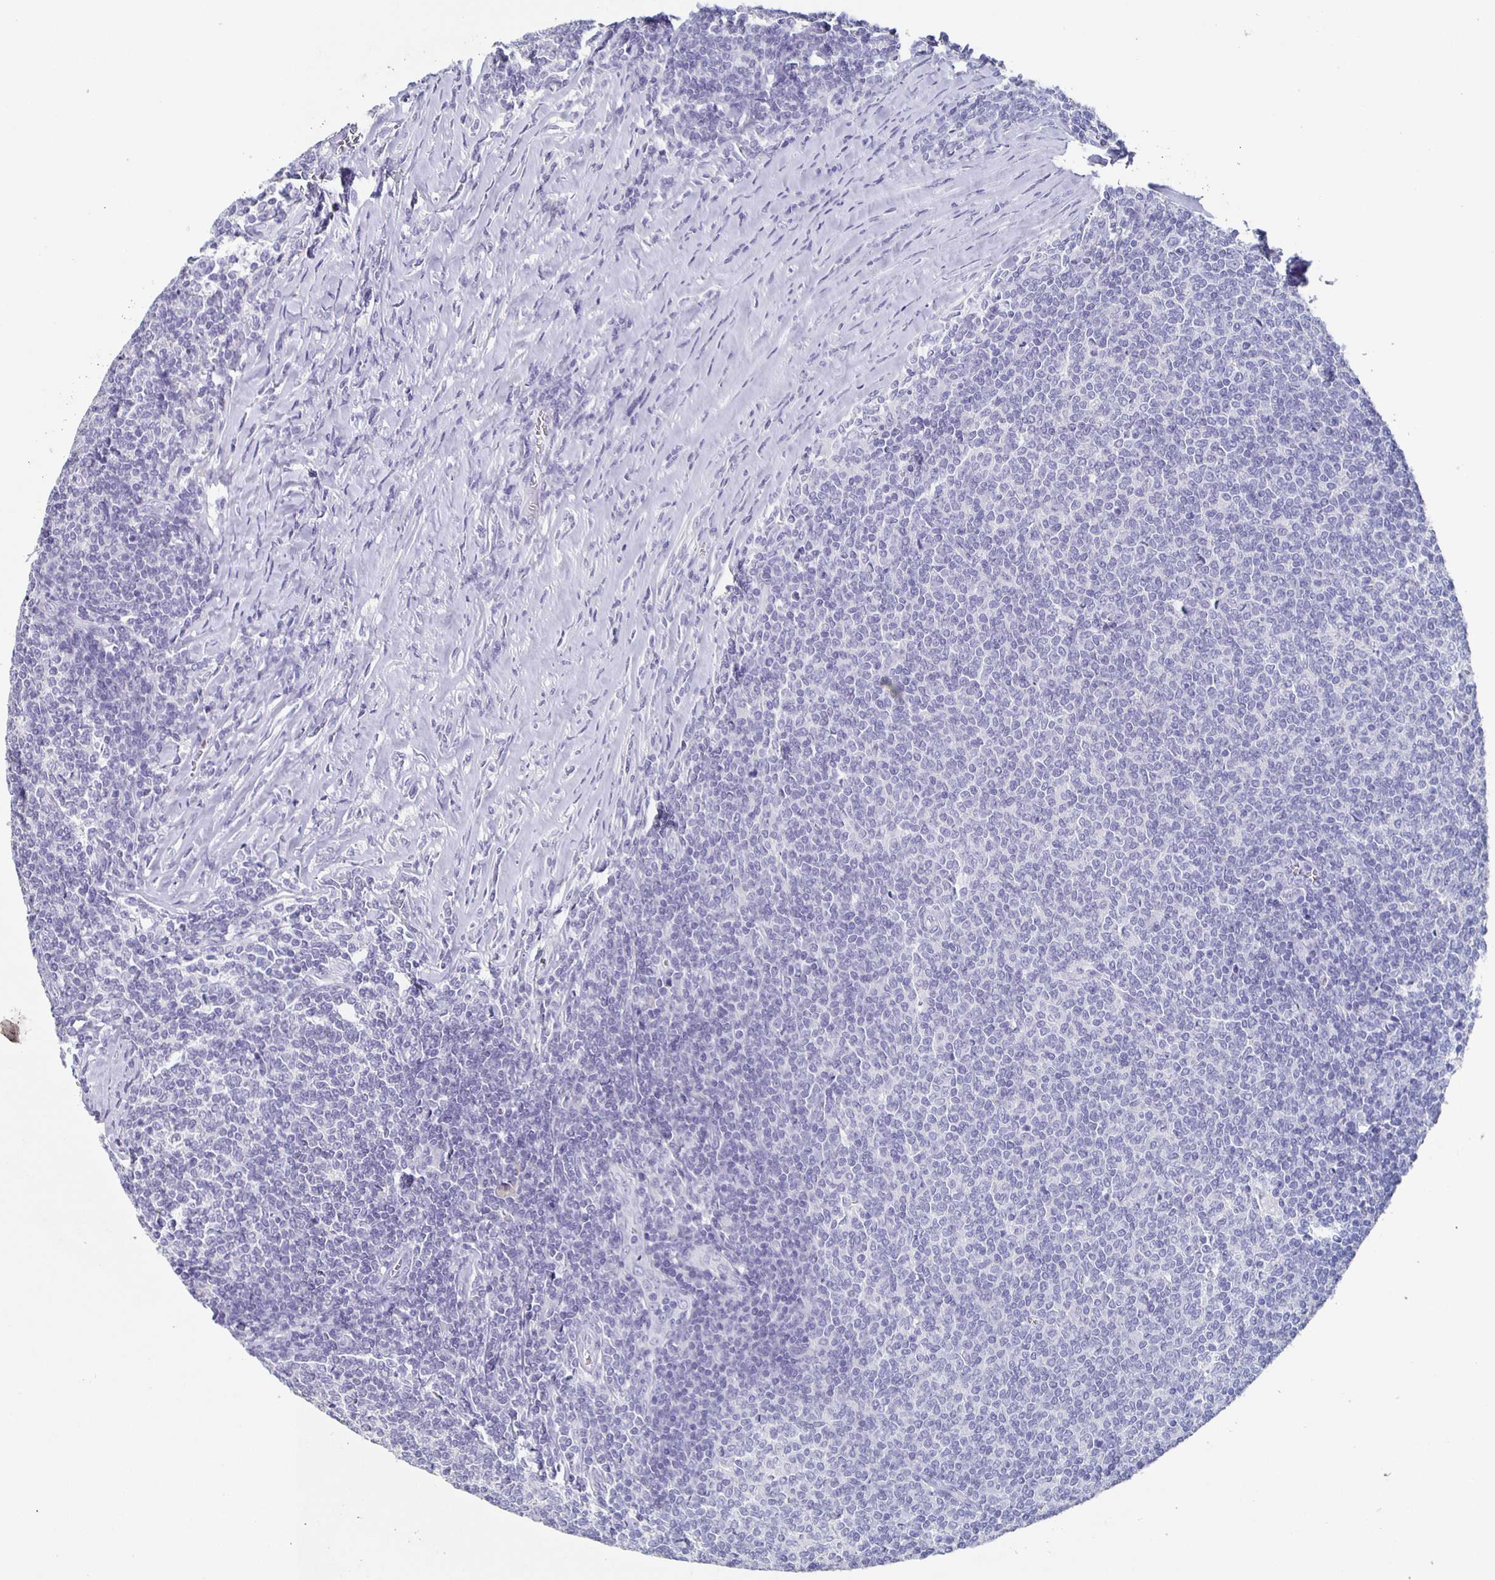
{"staining": {"intensity": "negative", "quantity": "none", "location": "none"}, "tissue": "lymphoma", "cell_type": "Tumor cells", "image_type": "cancer", "snomed": [{"axis": "morphology", "description": "Malignant lymphoma, non-Hodgkin's type, Low grade"}, {"axis": "topography", "description": "Lymph node"}], "caption": "Image shows no significant protein positivity in tumor cells of low-grade malignant lymphoma, non-Hodgkin's type.", "gene": "SLC34A2", "patient": {"sex": "male", "age": 52}}